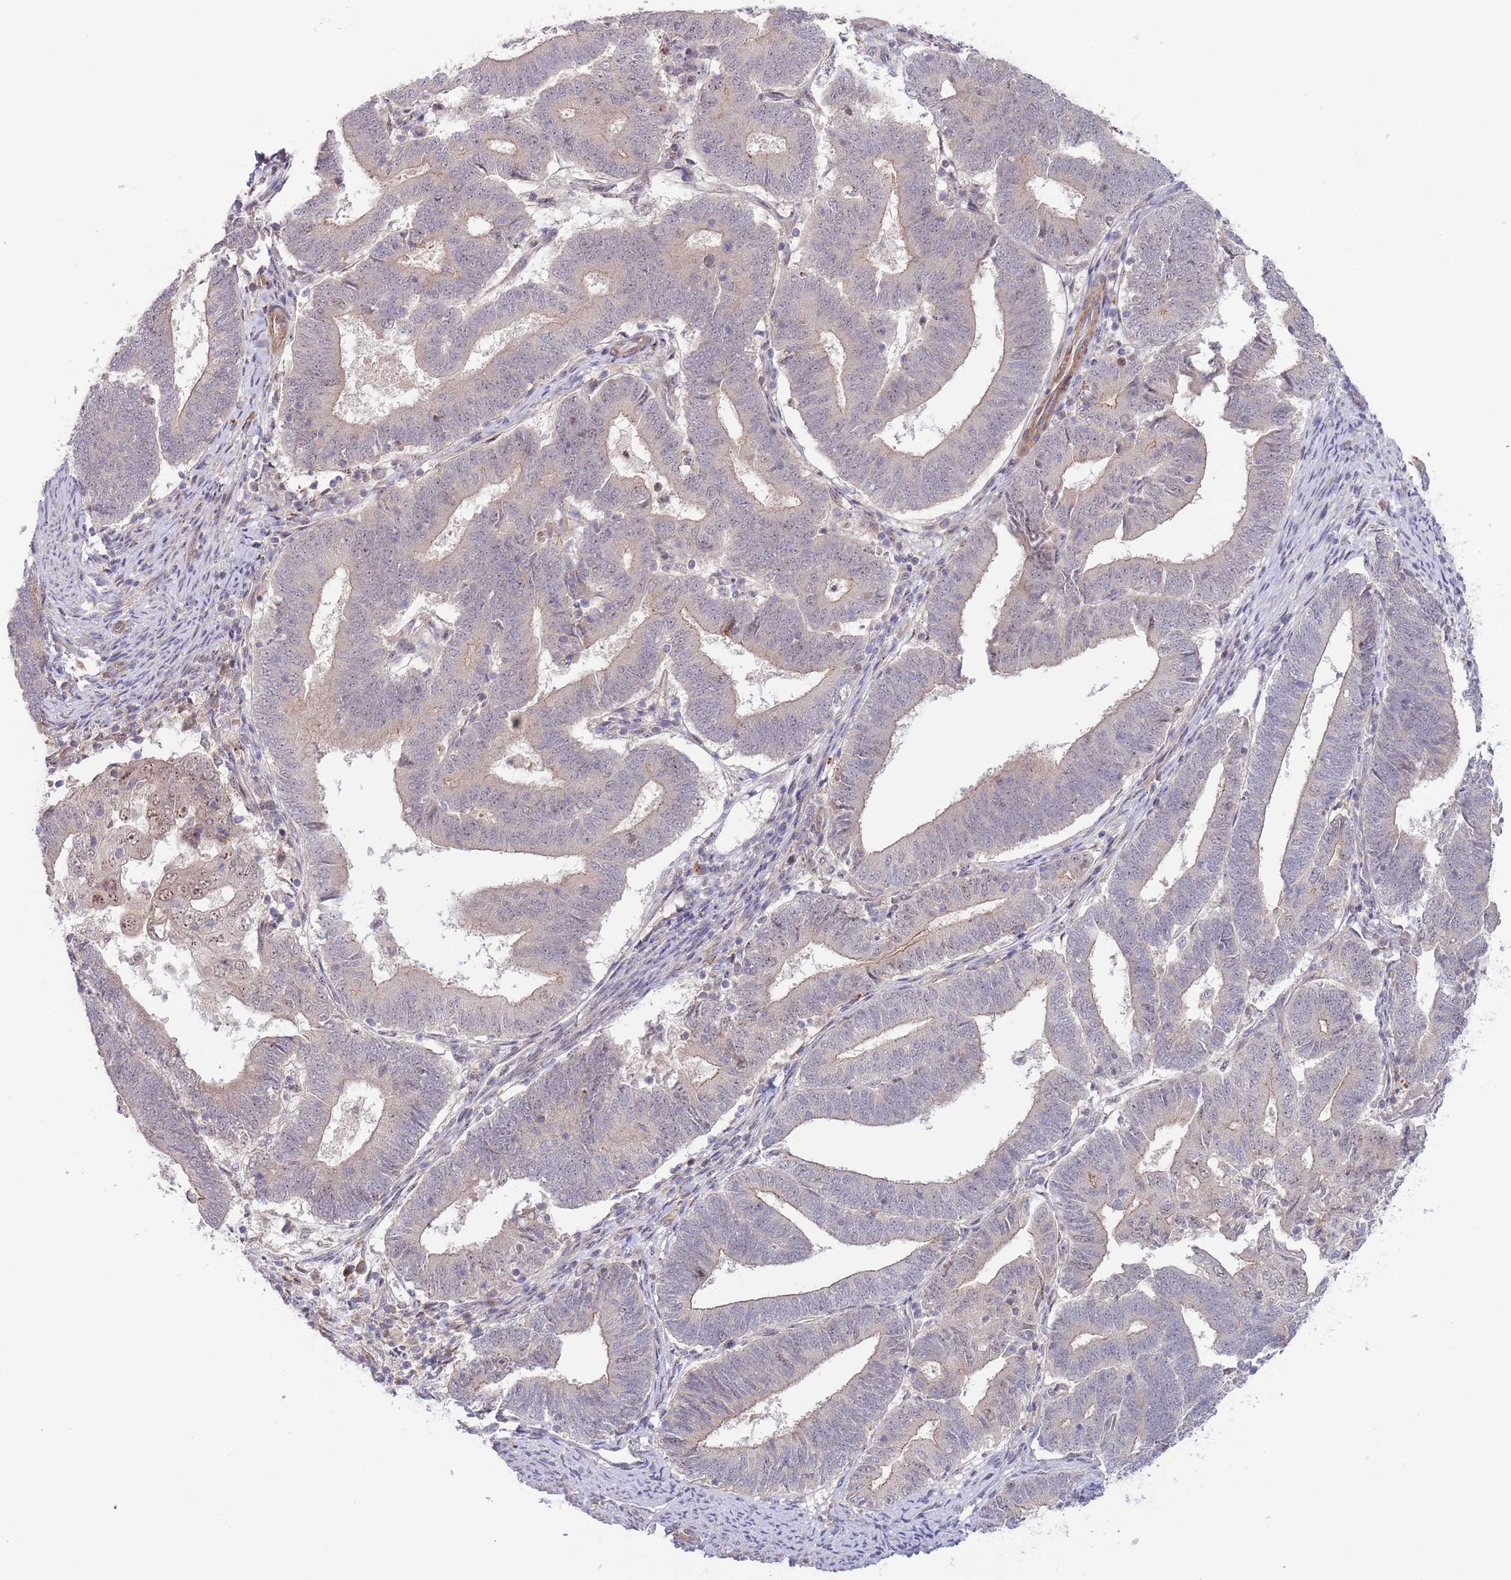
{"staining": {"intensity": "weak", "quantity": "<25%", "location": "nuclear"}, "tissue": "endometrial cancer", "cell_type": "Tumor cells", "image_type": "cancer", "snomed": [{"axis": "morphology", "description": "Adenocarcinoma, NOS"}, {"axis": "topography", "description": "Endometrium"}], "caption": "A high-resolution micrograph shows immunohistochemistry staining of endometrial adenocarcinoma, which reveals no significant staining in tumor cells. (Brightfield microscopy of DAB IHC at high magnification).", "gene": "PRR16", "patient": {"sex": "female", "age": 70}}